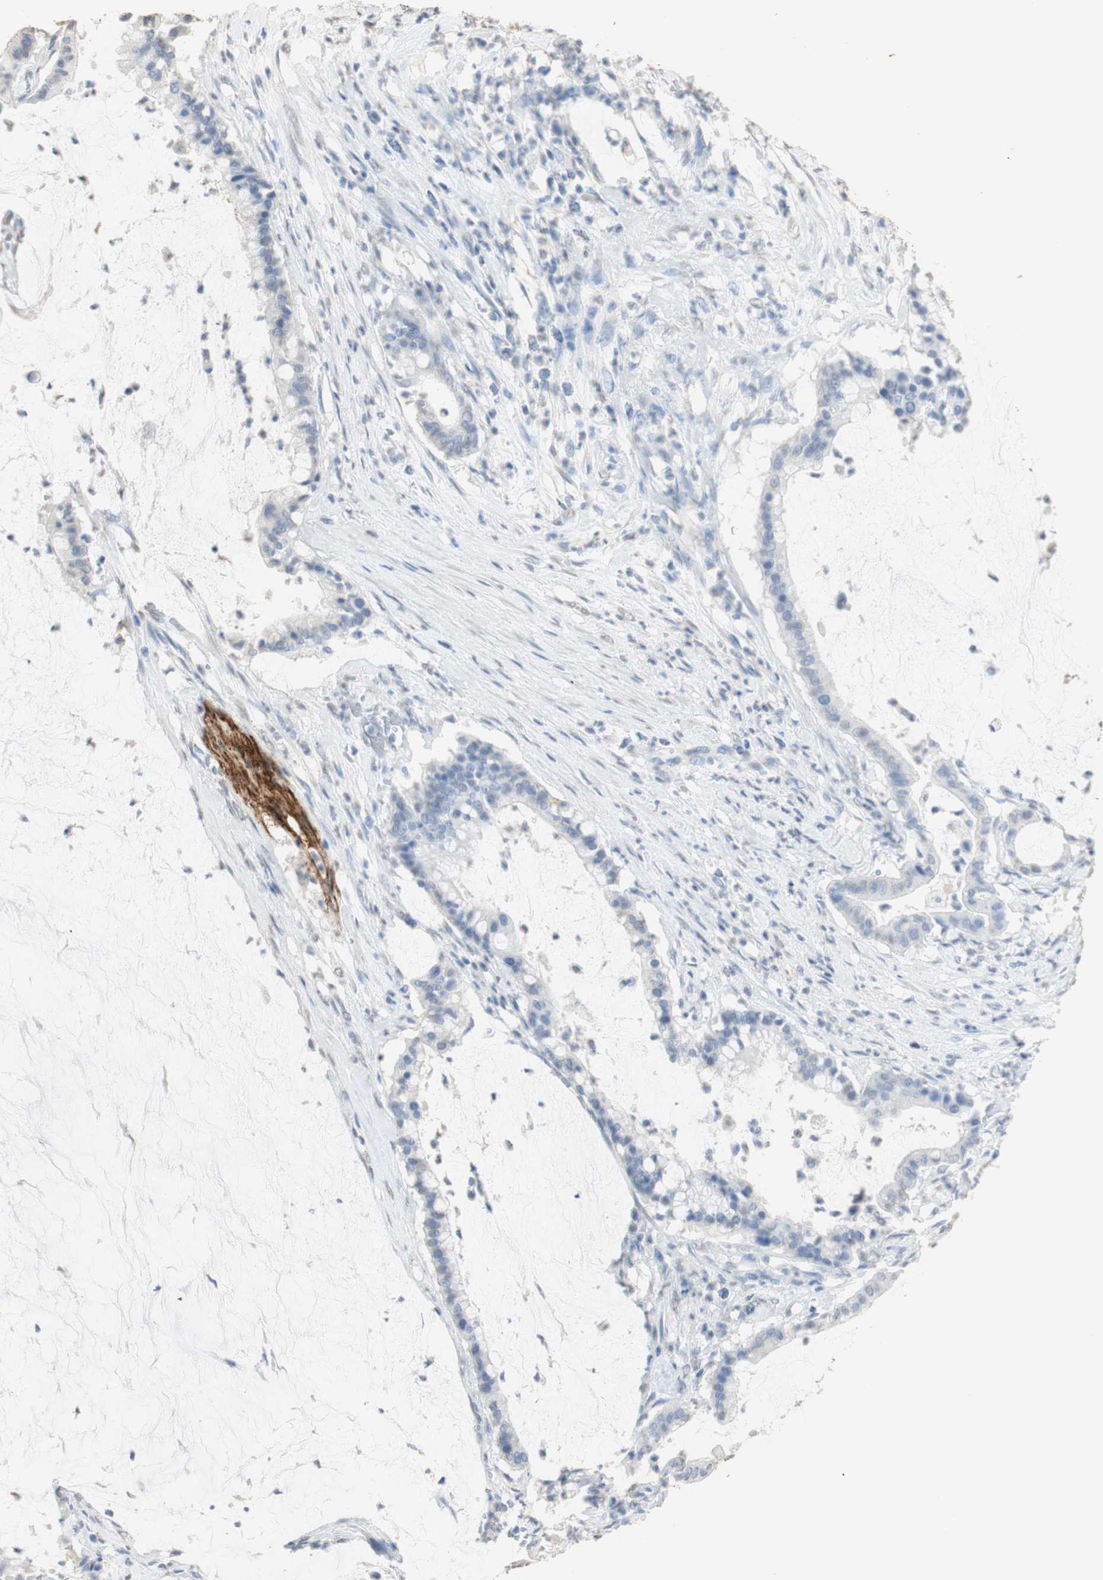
{"staining": {"intensity": "negative", "quantity": "none", "location": "none"}, "tissue": "pancreatic cancer", "cell_type": "Tumor cells", "image_type": "cancer", "snomed": [{"axis": "morphology", "description": "Adenocarcinoma, NOS"}, {"axis": "topography", "description": "Pancreas"}], "caption": "Pancreatic cancer (adenocarcinoma) stained for a protein using IHC displays no staining tumor cells.", "gene": "L1CAM", "patient": {"sex": "male", "age": 41}}